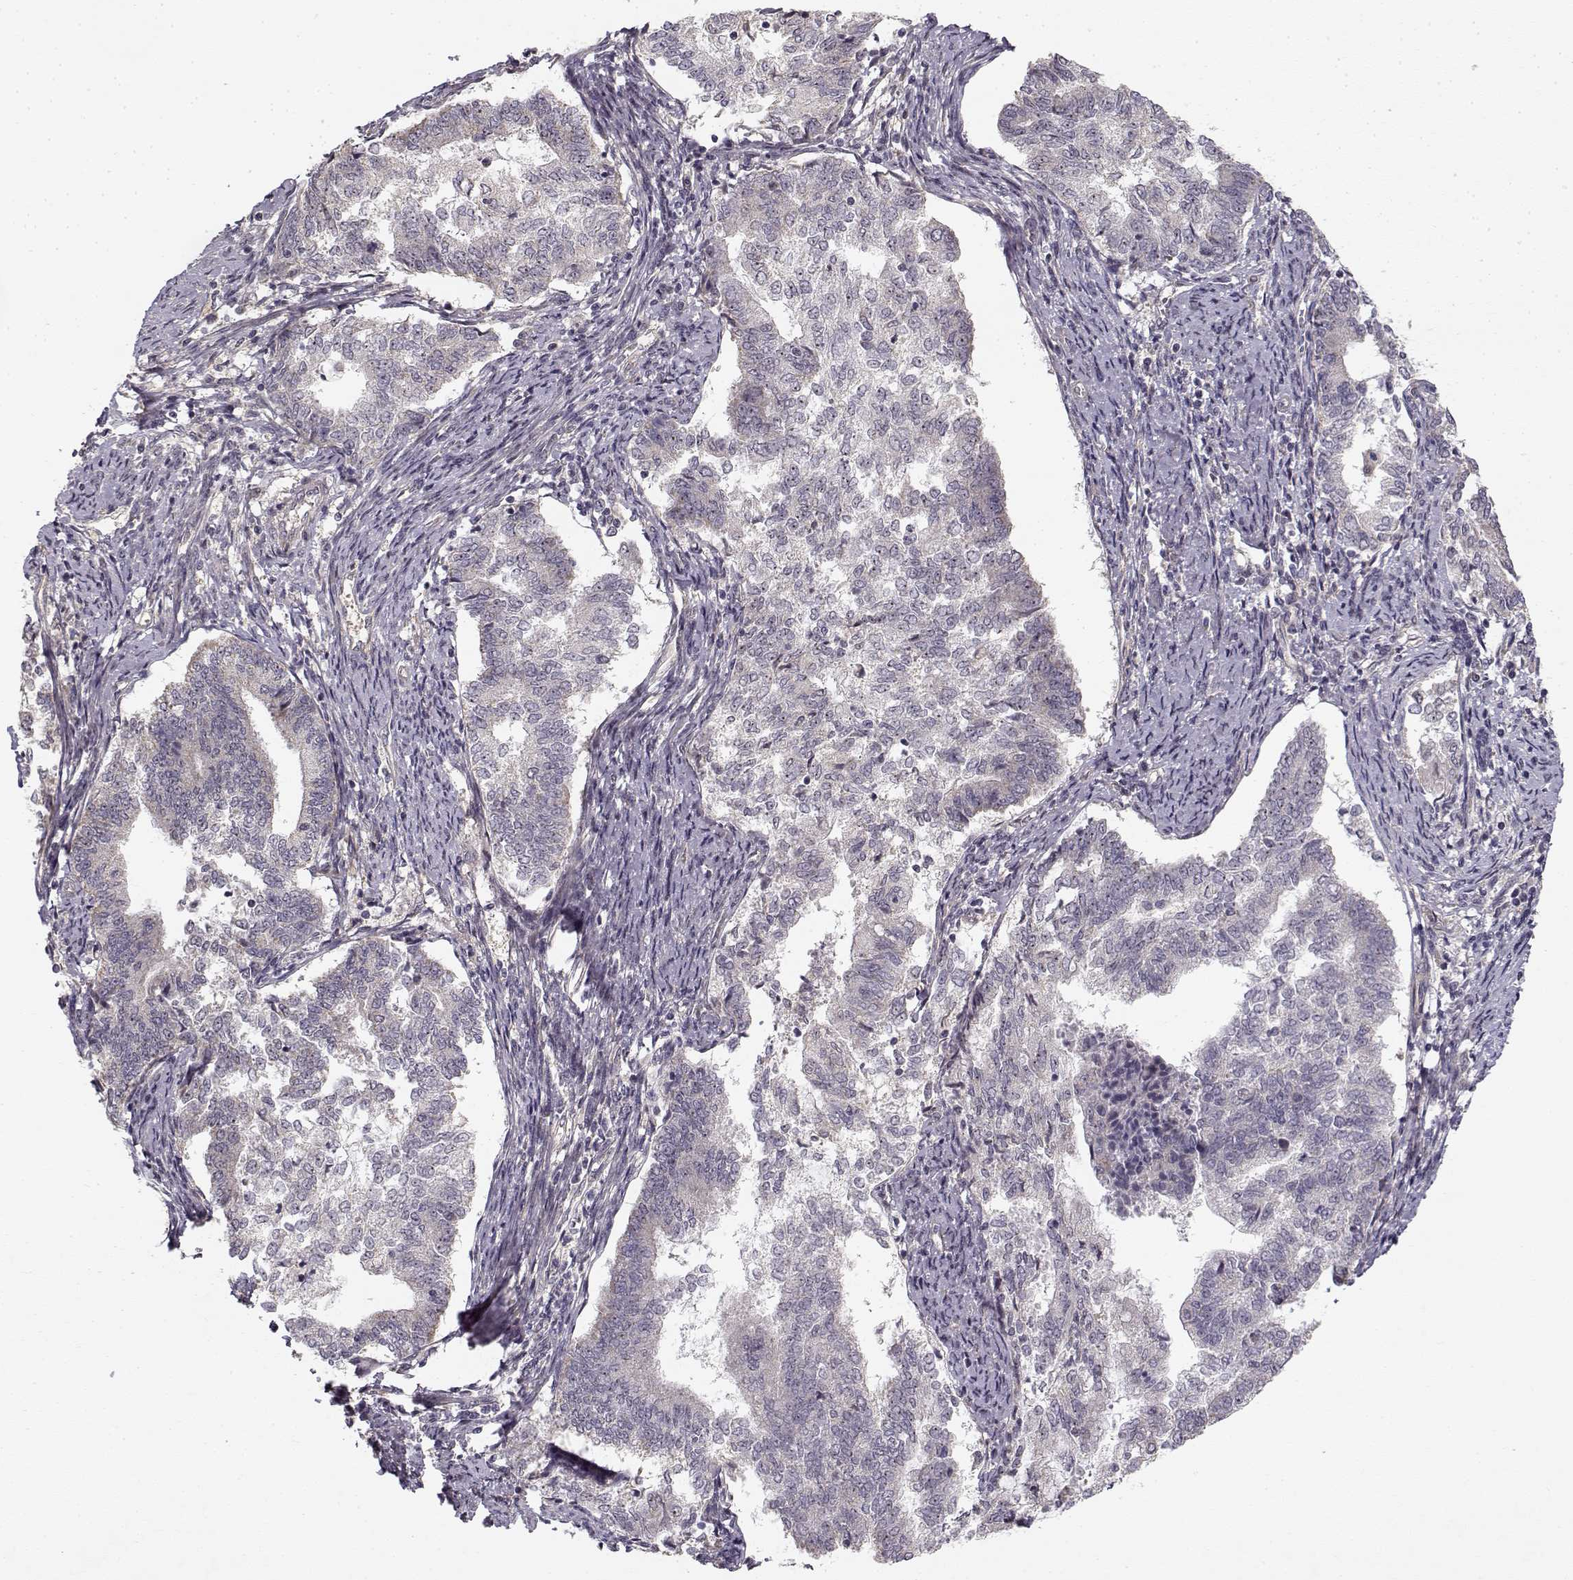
{"staining": {"intensity": "negative", "quantity": "none", "location": "none"}, "tissue": "endometrial cancer", "cell_type": "Tumor cells", "image_type": "cancer", "snomed": [{"axis": "morphology", "description": "Adenocarcinoma, NOS"}, {"axis": "topography", "description": "Endometrium"}], "caption": "Immunohistochemistry (IHC) image of endometrial cancer stained for a protein (brown), which exhibits no expression in tumor cells. The staining is performed using DAB (3,3'-diaminobenzidine) brown chromogen with nuclei counter-stained in using hematoxylin.", "gene": "MED12L", "patient": {"sex": "female", "age": 65}}